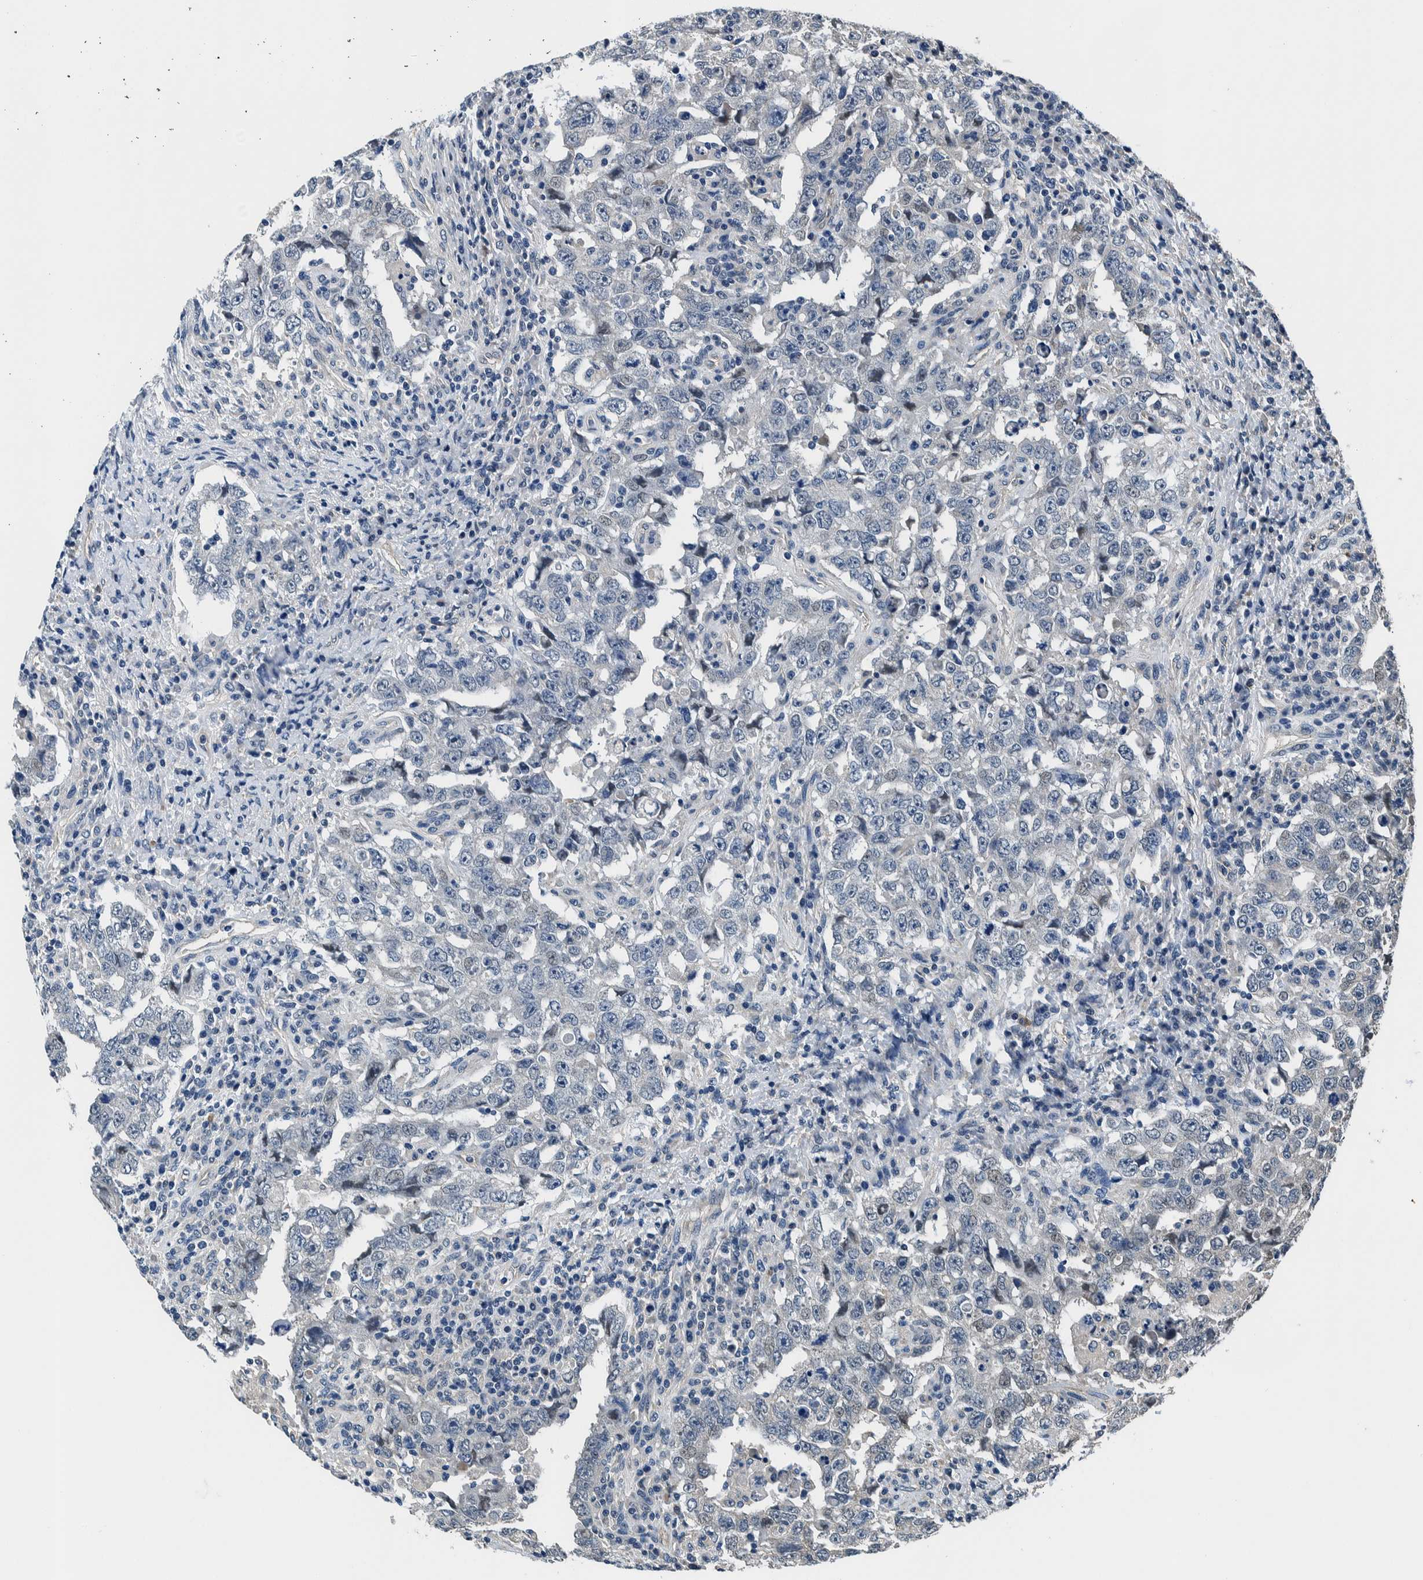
{"staining": {"intensity": "negative", "quantity": "none", "location": "none"}, "tissue": "testis cancer", "cell_type": "Tumor cells", "image_type": "cancer", "snomed": [{"axis": "morphology", "description": "Carcinoma, Embryonal, NOS"}, {"axis": "topography", "description": "Testis"}], "caption": "Immunohistochemical staining of human embryonal carcinoma (testis) shows no significant expression in tumor cells.", "gene": "NIBAN2", "patient": {"sex": "male", "age": 26}}